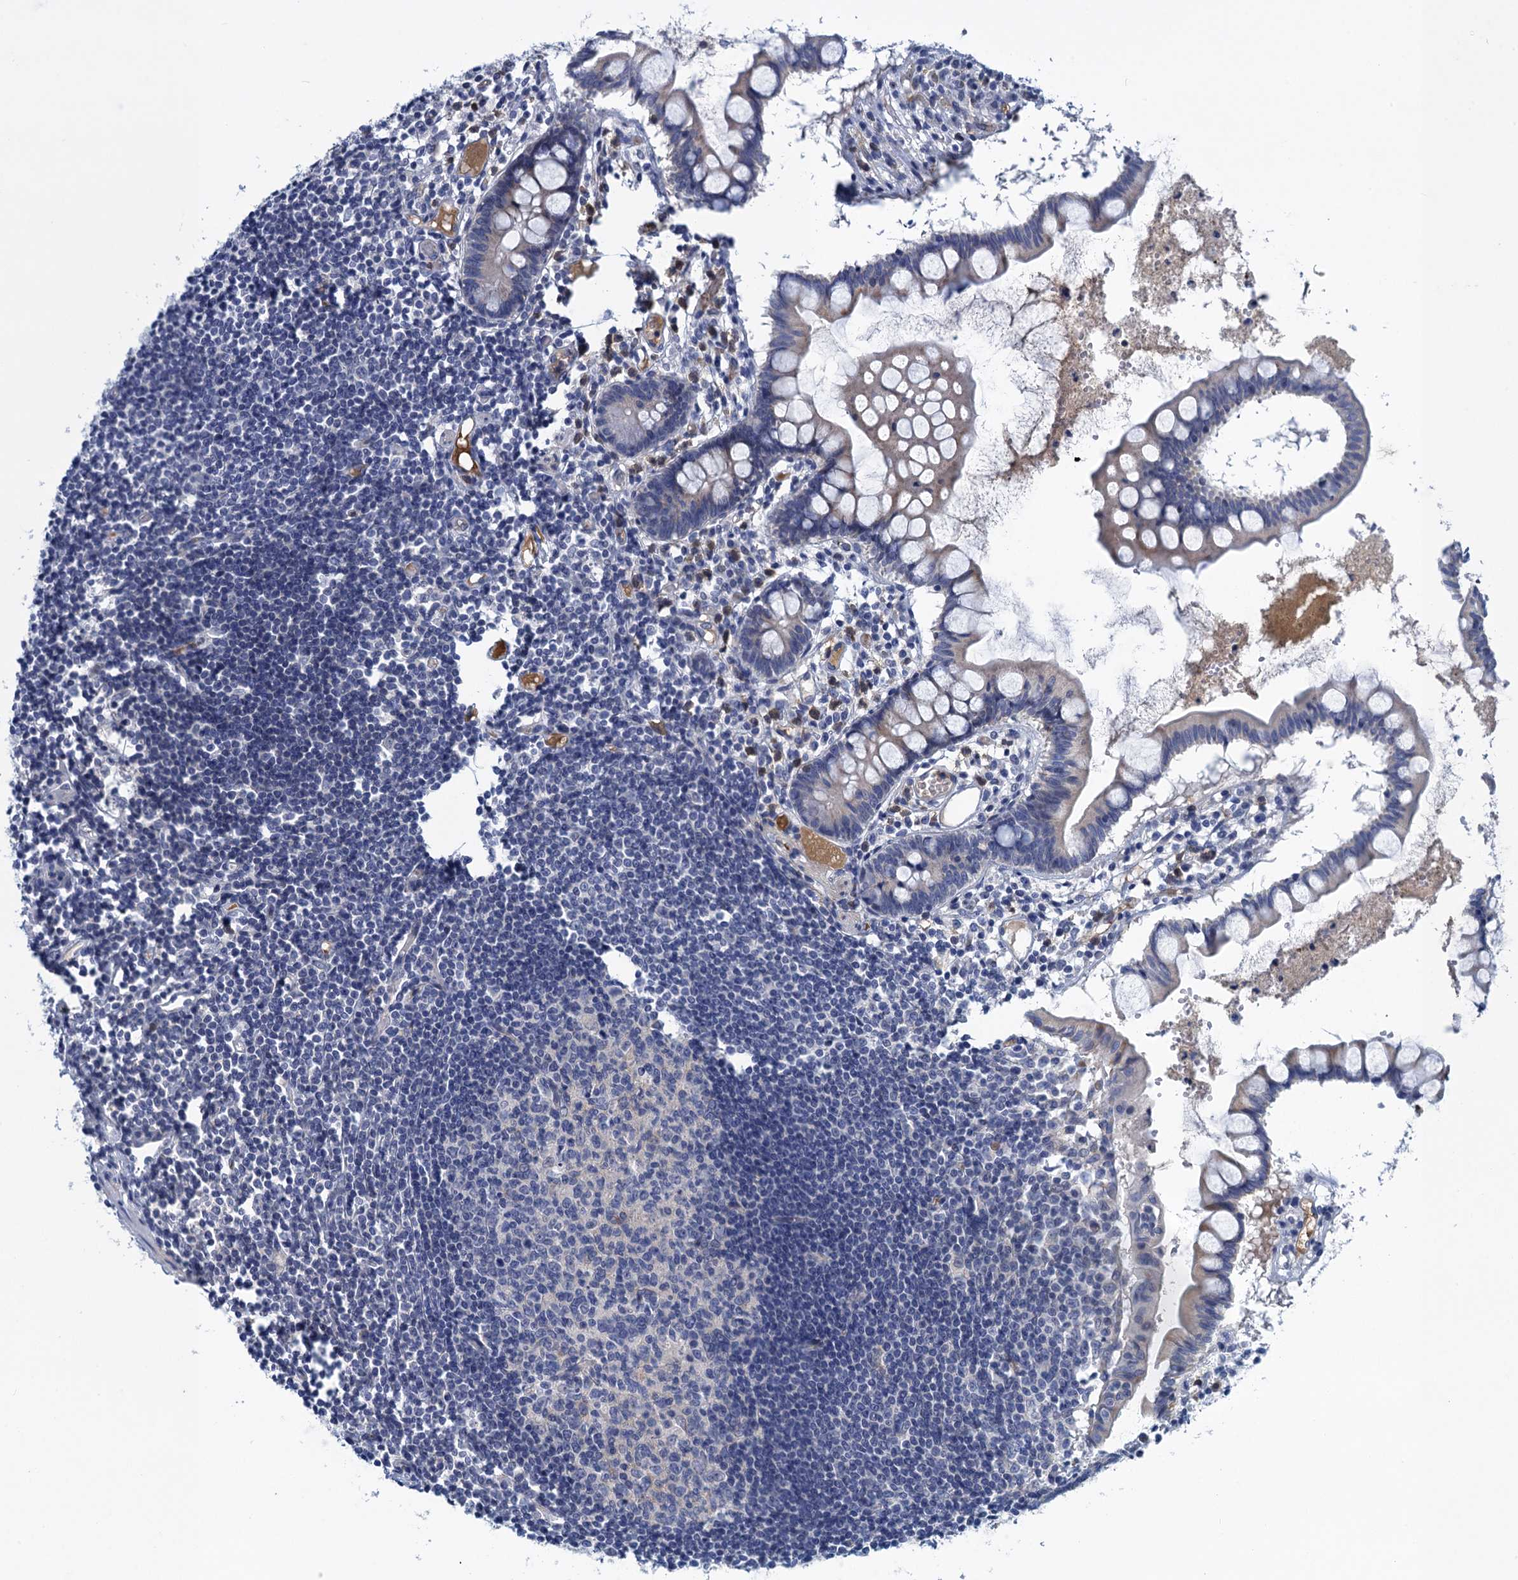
{"staining": {"intensity": "negative", "quantity": "none", "location": "none"}, "tissue": "colon", "cell_type": "Endothelial cells", "image_type": "normal", "snomed": [{"axis": "morphology", "description": "Normal tissue, NOS"}, {"axis": "morphology", "description": "Adenocarcinoma, NOS"}, {"axis": "topography", "description": "Colon"}], "caption": "This is an IHC photomicrograph of unremarkable colon. There is no expression in endothelial cells.", "gene": "SCEL", "patient": {"sex": "female", "age": 55}}